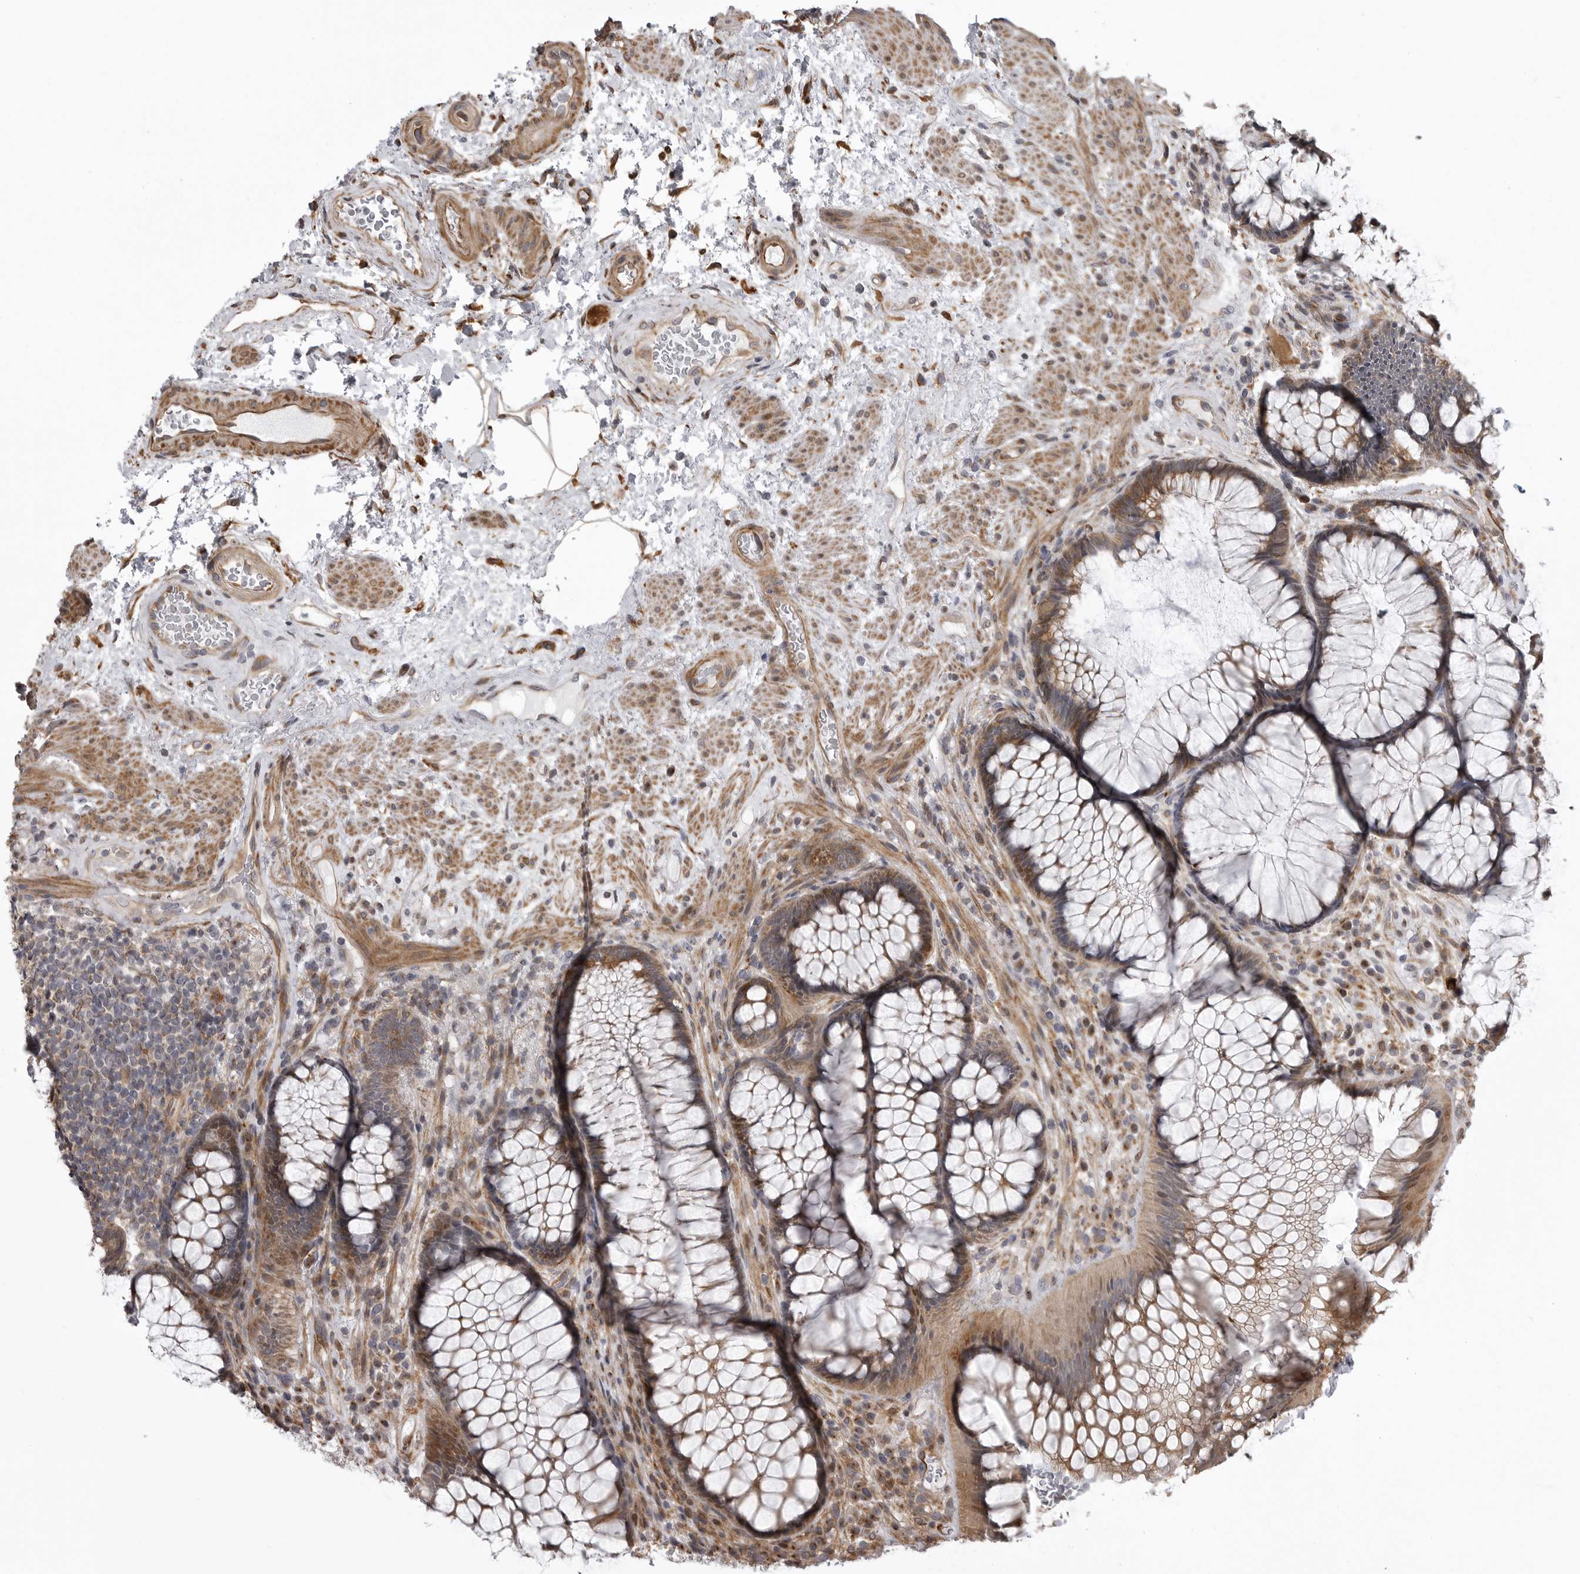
{"staining": {"intensity": "moderate", "quantity": ">75%", "location": "cytoplasmic/membranous"}, "tissue": "rectum", "cell_type": "Glandular cells", "image_type": "normal", "snomed": [{"axis": "morphology", "description": "Normal tissue, NOS"}, {"axis": "topography", "description": "Rectum"}], "caption": "Rectum stained for a protein demonstrates moderate cytoplasmic/membranous positivity in glandular cells. (DAB (3,3'-diaminobenzidine) IHC with brightfield microscopy, high magnification).", "gene": "ZNRF1", "patient": {"sex": "male", "age": 51}}